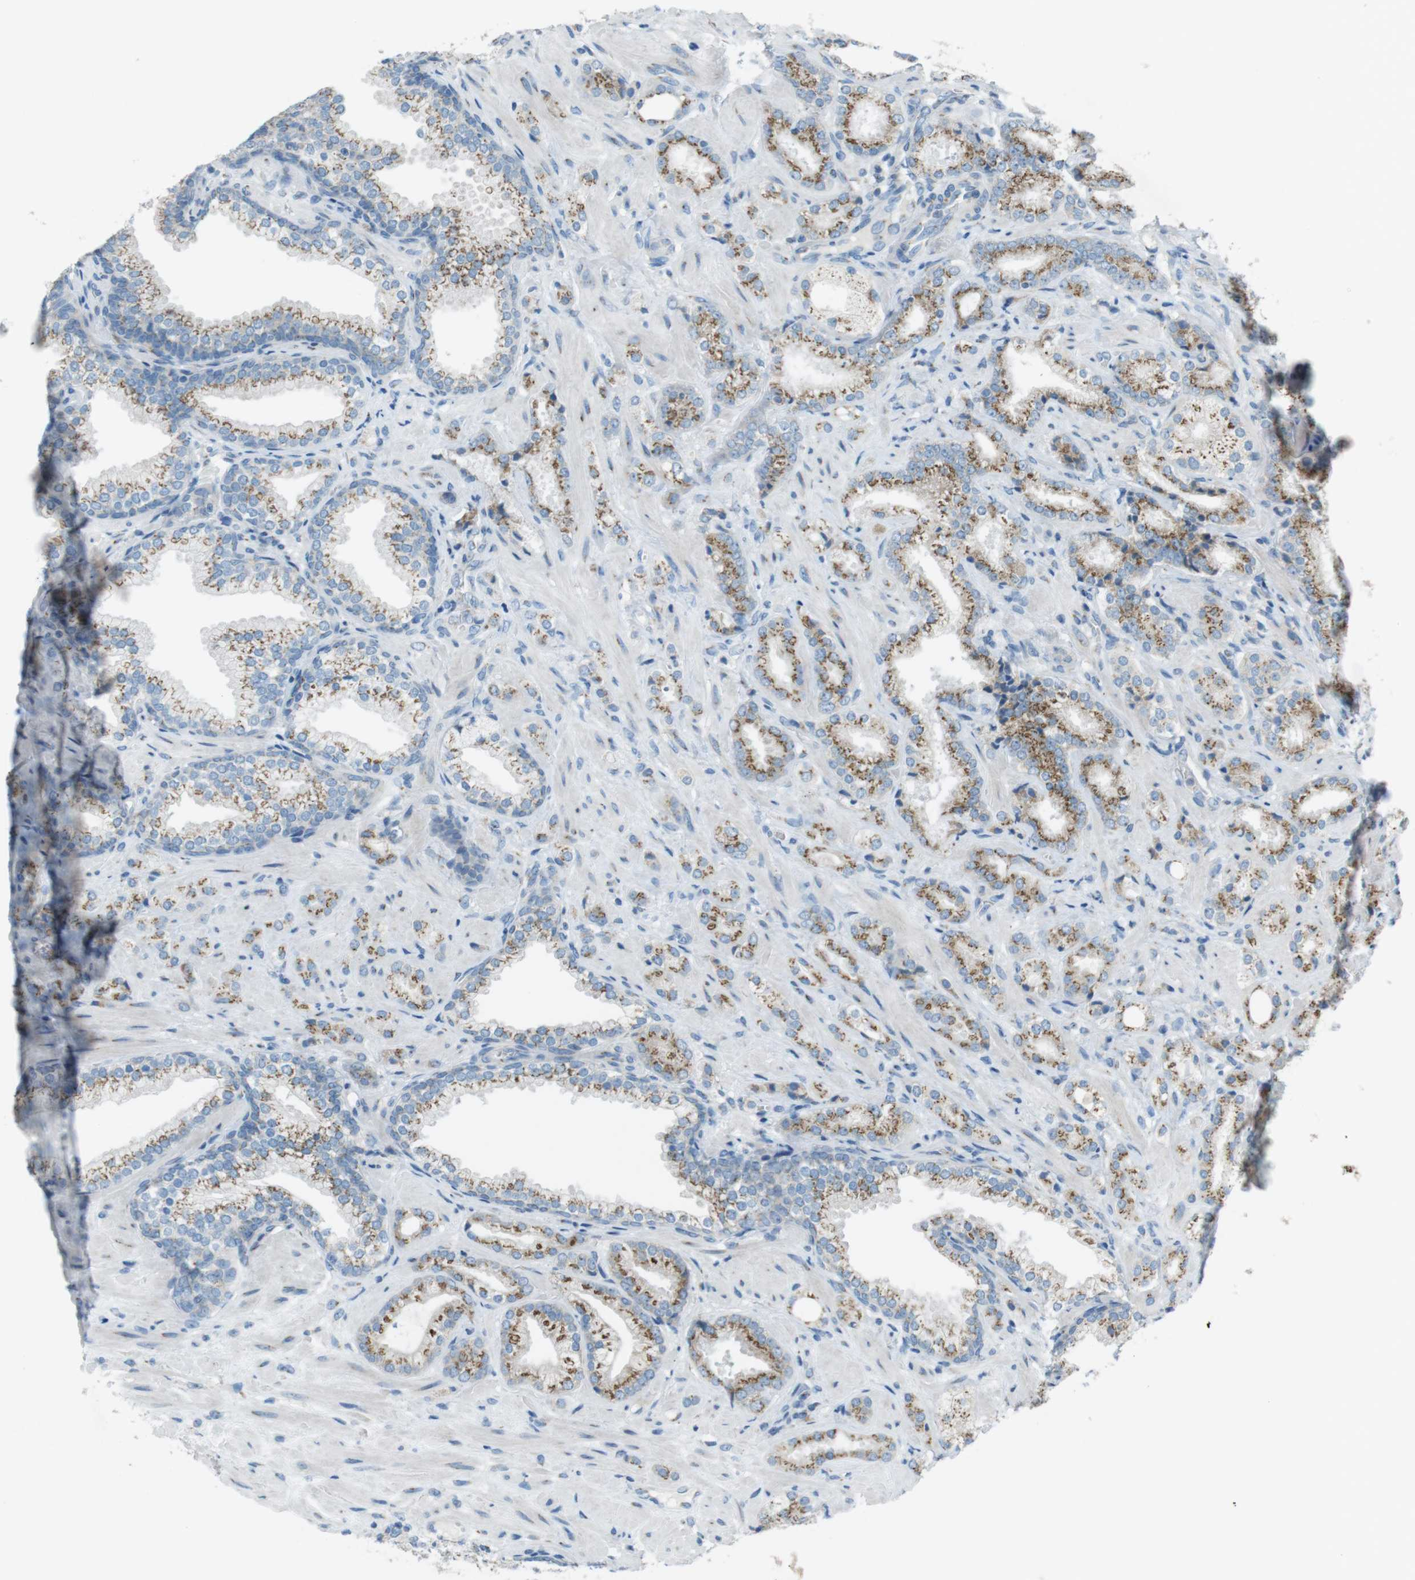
{"staining": {"intensity": "moderate", "quantity": ">75%", "location": "cytoplasmic/membranous"}, "tissue": "prostate cancer", "cell_type": "Tumor cells", "image_type": "cancer", "snomed": [{"axis": "morphology", "description": "Adenocarcinoma, High grade"}, {"axis": "topography", "description": "Prostate"}], "caption": "An immunohistochemistry (IHC) photomicrograph of neoplastic tissue is shown. Protein staining in brown shows moderate cytoplasmic/membranous positivity in prostate cancer within tumor cells. The staining is performed using DAB brown chromogen to label protein expression. The nuclei are counter-stained blue using hematoxylin.", "gene": "TXNDC15", "patient": {"sex": "male", "age": 64}}